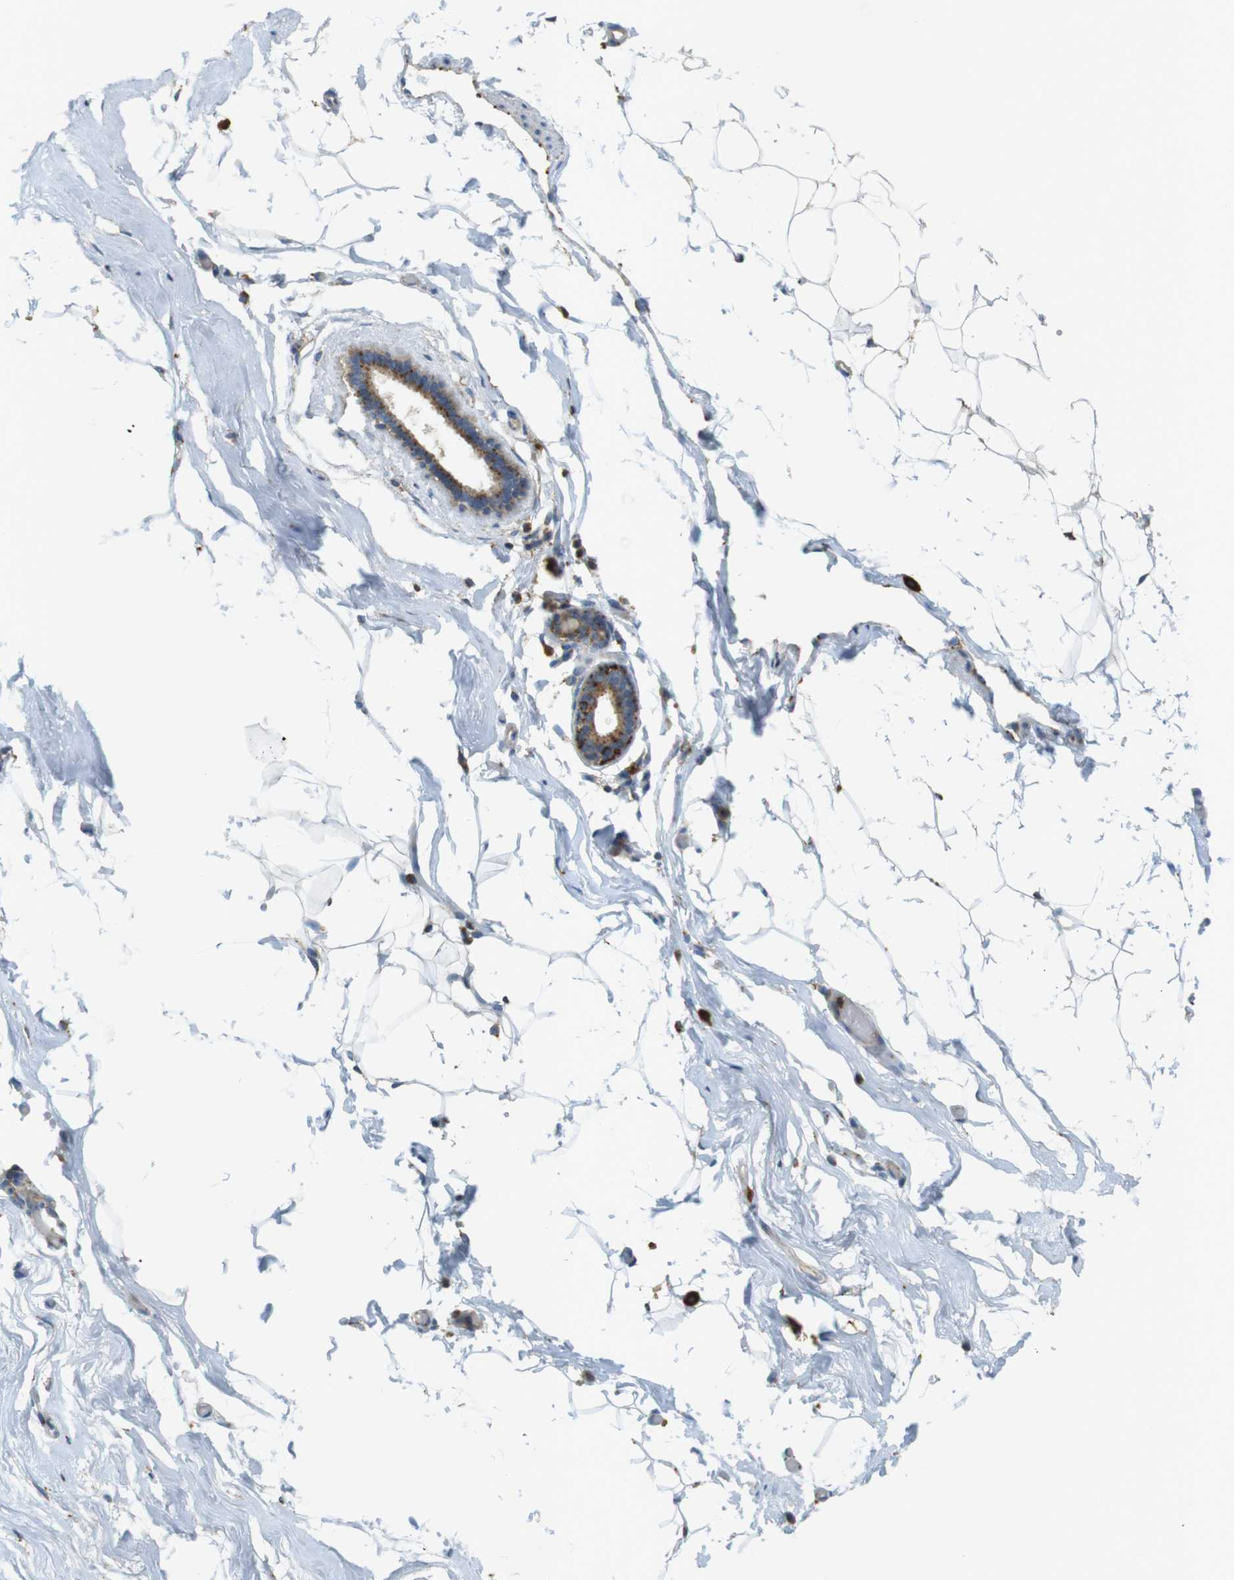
{"staining": {"intensity": "moderate", "quantity": "25%-75%", "location": "cytoplasmic/membranous"}, "tissue": "adipose tissue", "cell_type": "Adipocytes", "image_type": "normal", "snomed": [{"axis": "morphology", "description": "Normal tissue, NOS"}, {"axis": "topography", "description": "Breast"}, {"axis": "topography", "description": "Soft tissue"}], "caption": "Protein positivity by immunohistochemistry (IHC) reveals moderate cytoplasmic/membranous positivity in approximately 25%-75% of adipocytes in unremarkable adipose tissue.", "gene": "LAMP1", "patient": {"sex": "female", "age": 75}}